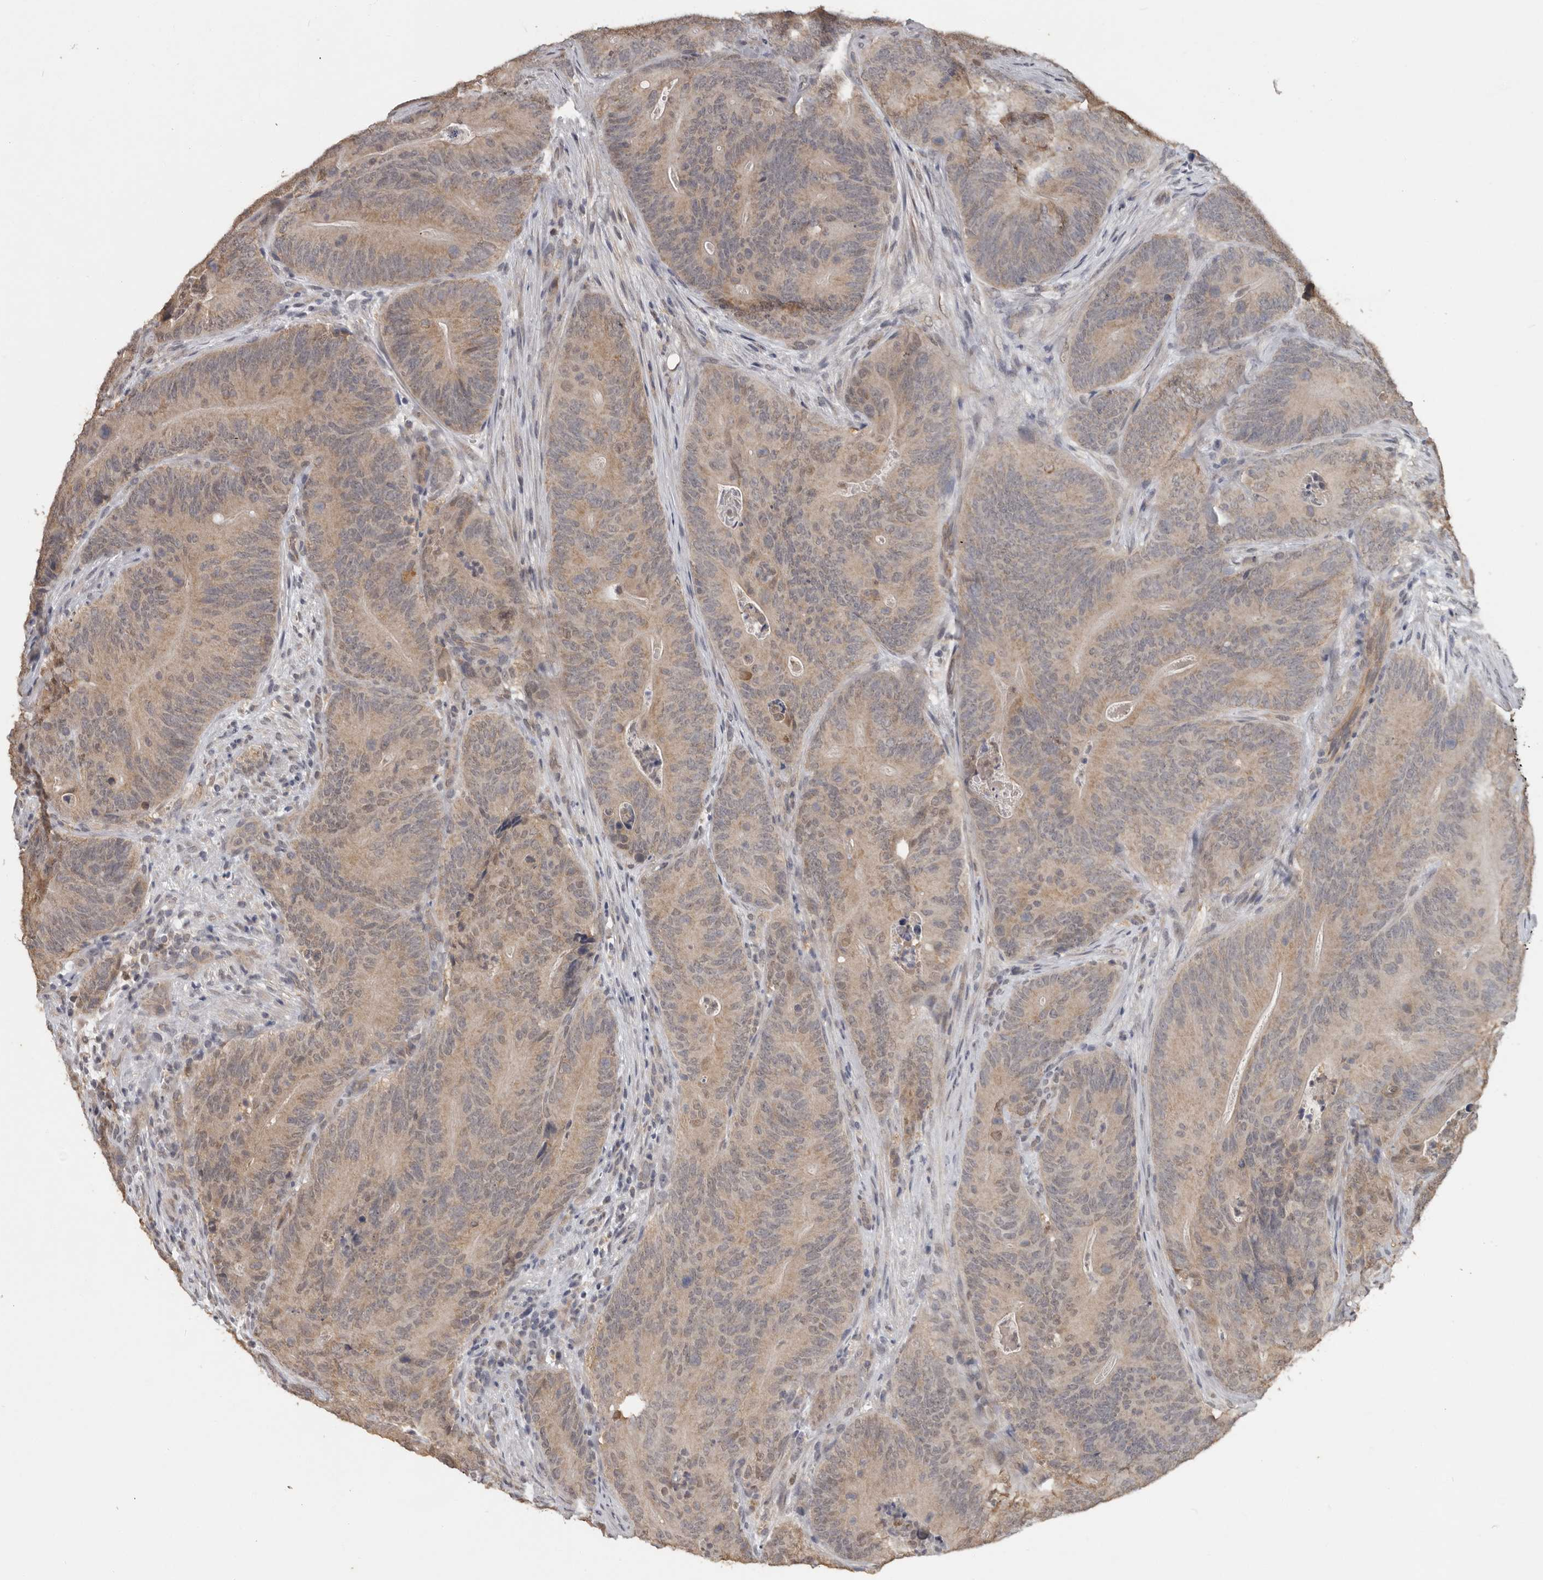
{"staining": {"intensity": "weak", "quantity": "25%-75%", "location": "cytoplasmic/membranous"}, "tissue": "colorectal cancer", "cell_type": "Tumor cells", "image_type": "cancer", "snomed": [{"axis": "morphology", "description": "Normal tissue, NOS"}, {"axis": "topography", "description": "Colon"}], "caption": "Immunohistochemistry (IHC) image of neoplastic tissue: human colorectal cancer stained using IHC reveals low levels of weak protein expression localized specifically in the cytoplasmic/membranous of tumor cells, appearing as a cytoplasmic/membranous brown color.", "gene": "MTF1", "patient": {"sex": "female", "age": 82}}